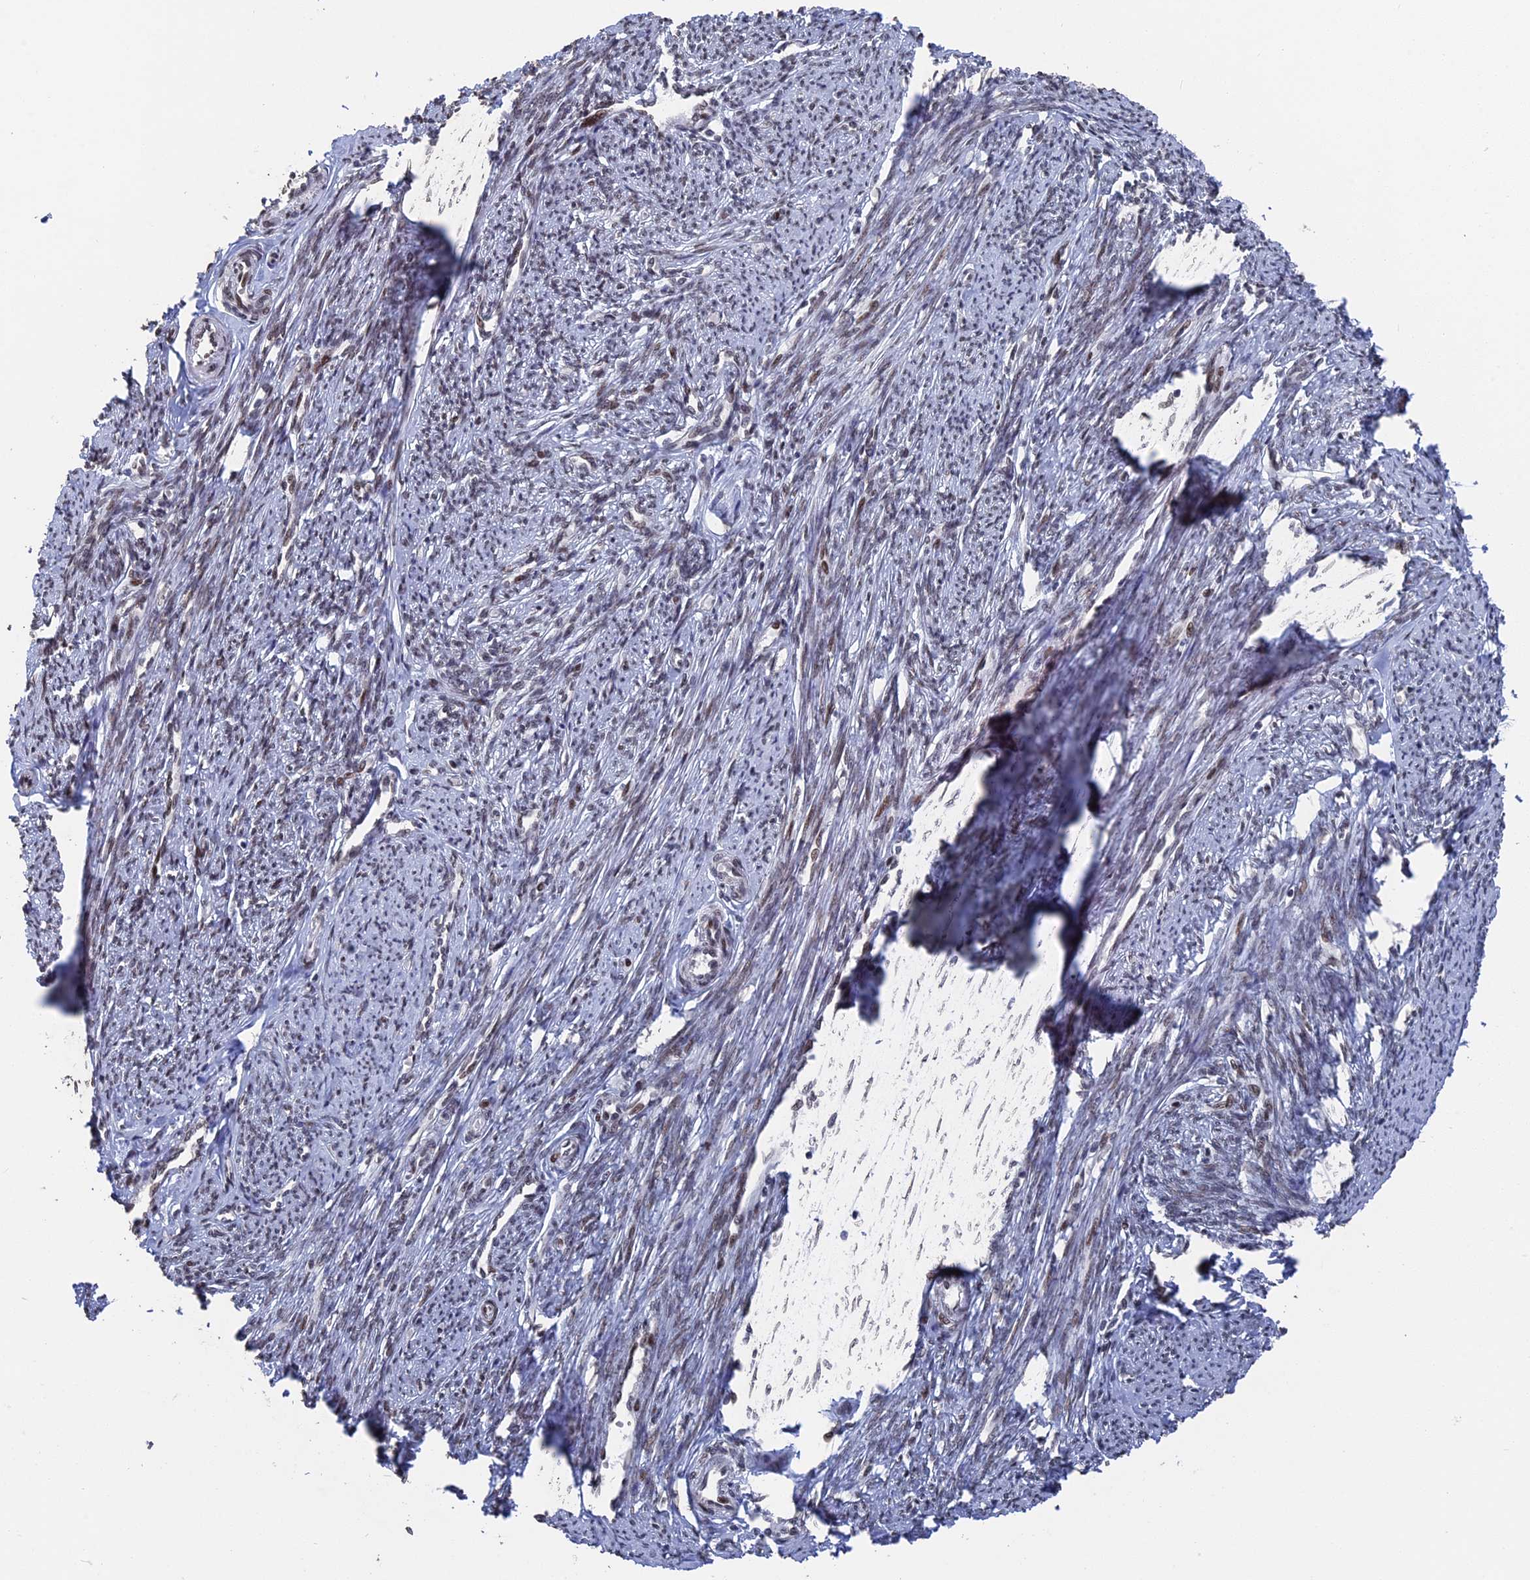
{"staining": {"intensity": "weak", "quantity": ">75%", "location": "nuclear"}, "tissue": "smooth muscle", "cell_type": "Smooth muscle cells", "image_type": "normal", "snomed": [{"axis": "morphology", "description": "Normal tissue, NOS"}, {"axis": "topography", "description": "Smooth muscle"}, {"axis": "topography", "description": "Uterus"}], "caption": "High-magnification brightfield microscopy of normal smooth muscle stained with DAB (3,3'-diaminobenzidine) (brown) and counterstained with hematoxylin (blue). smooth muscle cells exhibit weak nuclear positivity is appreciated in approximately>75% of cells. The protein is stained brown, and the nuclei are stained in blue (DAB (3,3'-diaminobenzidine) IHC with brightfield microscopy, high magnification).", "gene": "NR2C2AP", "patient": {"sex": "female", "age": 59}}